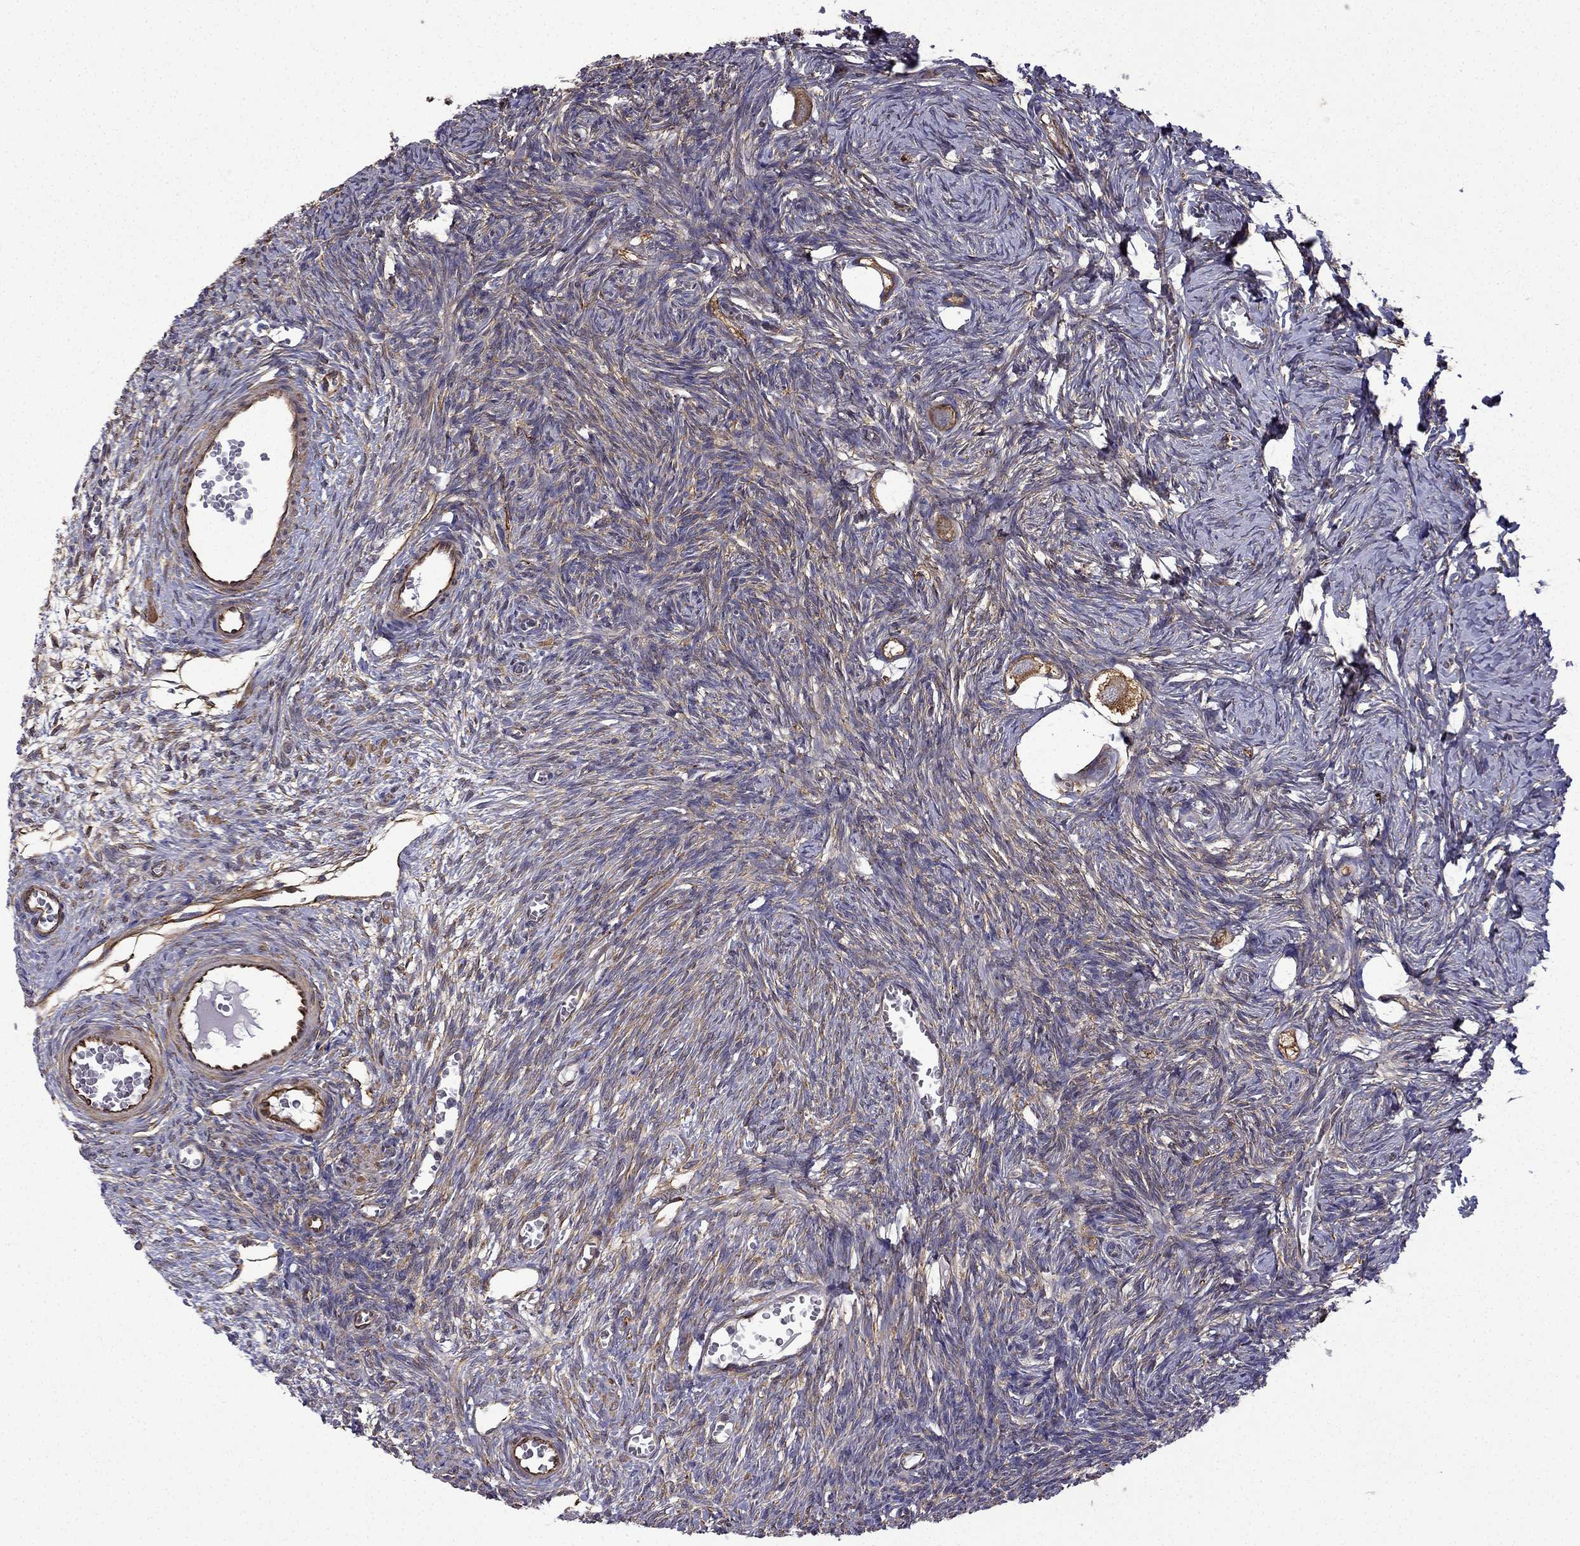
{"staining": {"intensity": "strong", "quantity": ">75%", "location": "cytoplasmic/membranous"}, "tissue": "ovary", "cell_type": "Follicle cells", "image_type": "normal", "snomed": [{"axis": "morphology", "description": "Normal tissue, NOS"}, {"axis": "topography", "description": "Ovary"}], "caption": "This photomicrograph exhibits unremarkable ovary stained with IHC to label a protein in brown. The cytoplasmic/membranous of follicle cells show strong positivity for the protein. Nuclei are counter-stained blue.", "gene": "MAP4", "patient": {"sex": "female", "age": 27}}